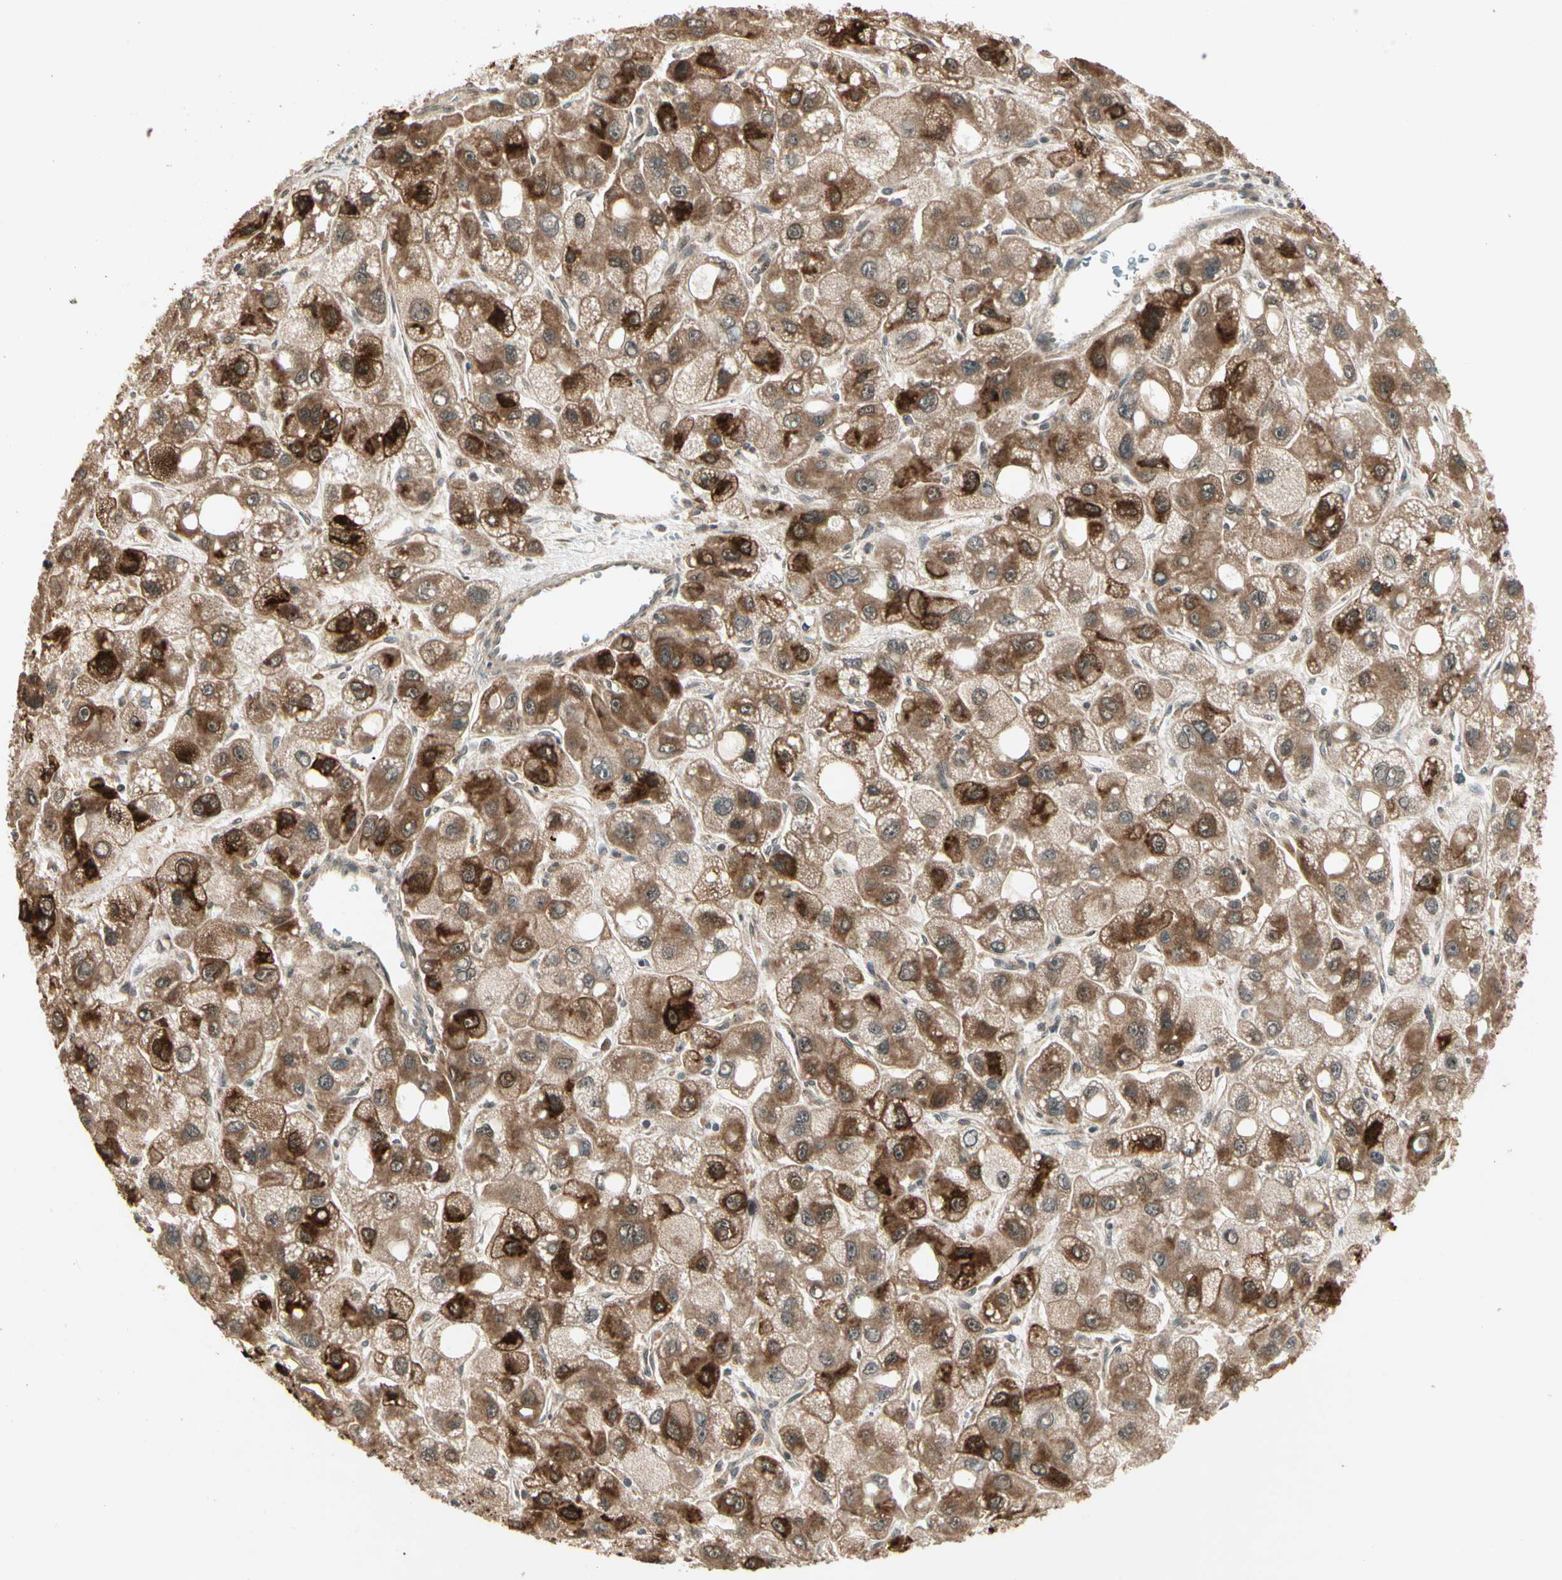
{"staining": {"intensity": "strong", "quantity": "25%-75%", "location": "cytoplasmic/membranous"}, "tissue": "liver cancer", "cell_type": "Tumor cells", "image_type": "cancer", "snomed": [{"axis": "morphology", "description": "Carcinoma, Hepatocellular, NOS"}, {"axis": "topography", "description": "Liver"}], "caption": "The immunohistochemical stain highlights strong cytoplasmic/membranous positivity in tumor cells of hepatocellular carcinoma (liver) tissue.", "gene": "GLUL", "patient": {"sex": "male", "age": 55}}